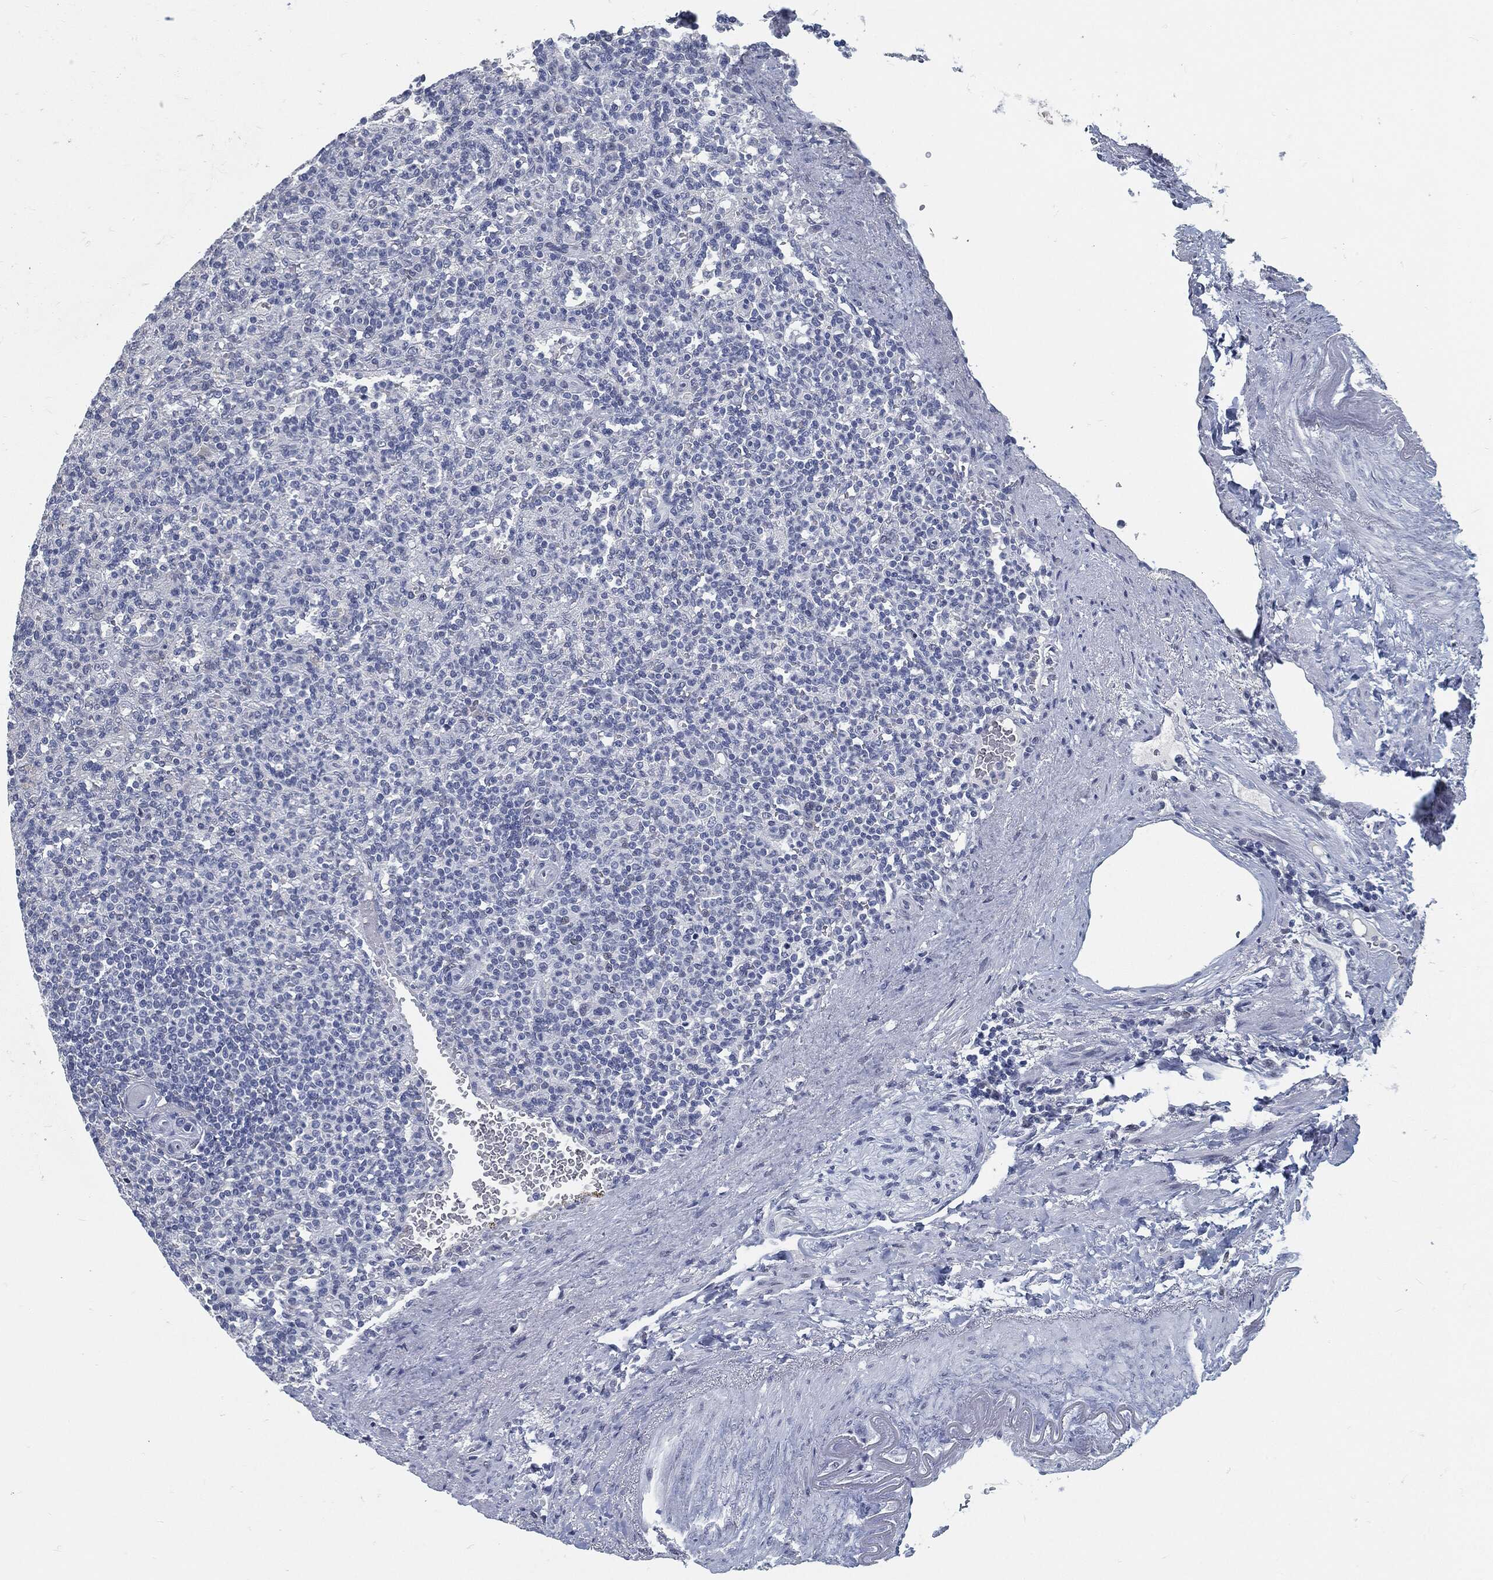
{"staining": {"intensity": "negative", "quantity": "none", "location": "none"}, "tissue": "spleen", "cell_type": "Cells in red pulp", "image_type": "normal", "snomed": [{"axis": "morphology", "description": "Normal tissue, NOS"}, {"axis": "topography", "description": "Spleen"}], "caption": "Unremarkable spleen was stained to show a protein in brown. There is no significant positivity in cells in red pulp. (Immunohistochemistry (ihc), brightfield microscopy, high magnification).", "gene": "PROM1", "patient": {"sex": "female", "age": 74}}